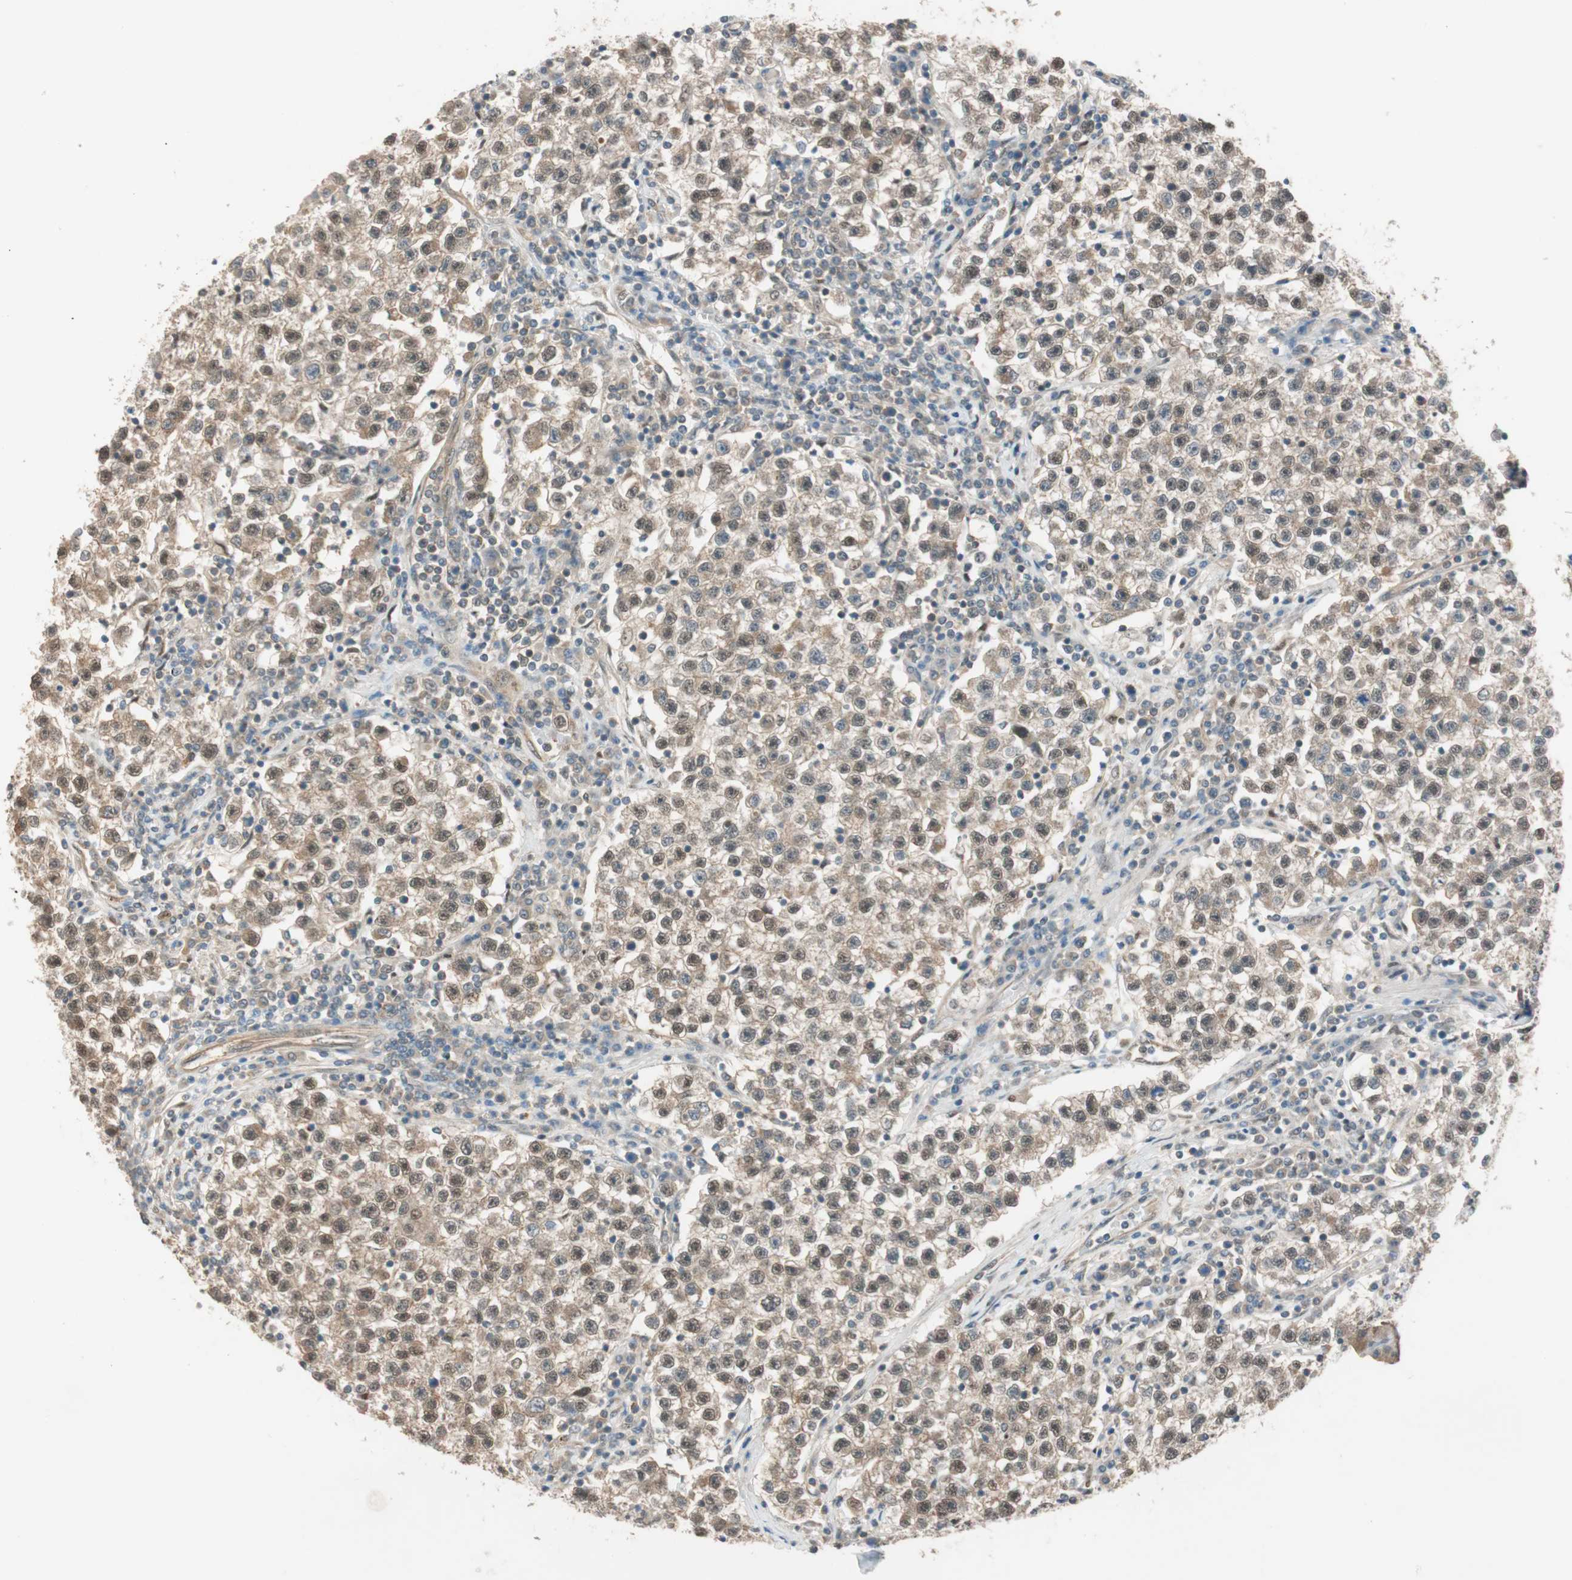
{"staining": {"intensity": "moderate", "quantity": ">75%", "location": "cytoplasmic/membranous,nuclear"}, "tissue": "testis cancer", "cell_type": "Tumor cells", "image_type": "cancer", "snomed": [{"axis": "morphology", "description": "Seminoma, NOS"}, {"axis": "topography", "description": "Testis"}], "caption": "This is a micrograph of immunohistochemistry (IHC) staining of seminoma (testis), which shows moderate positivity in the cytoplasmic/membranous and nuclear of tumor cells.", "gene": "PSMD8", "patient": {"sex": "male", "age": 22}}